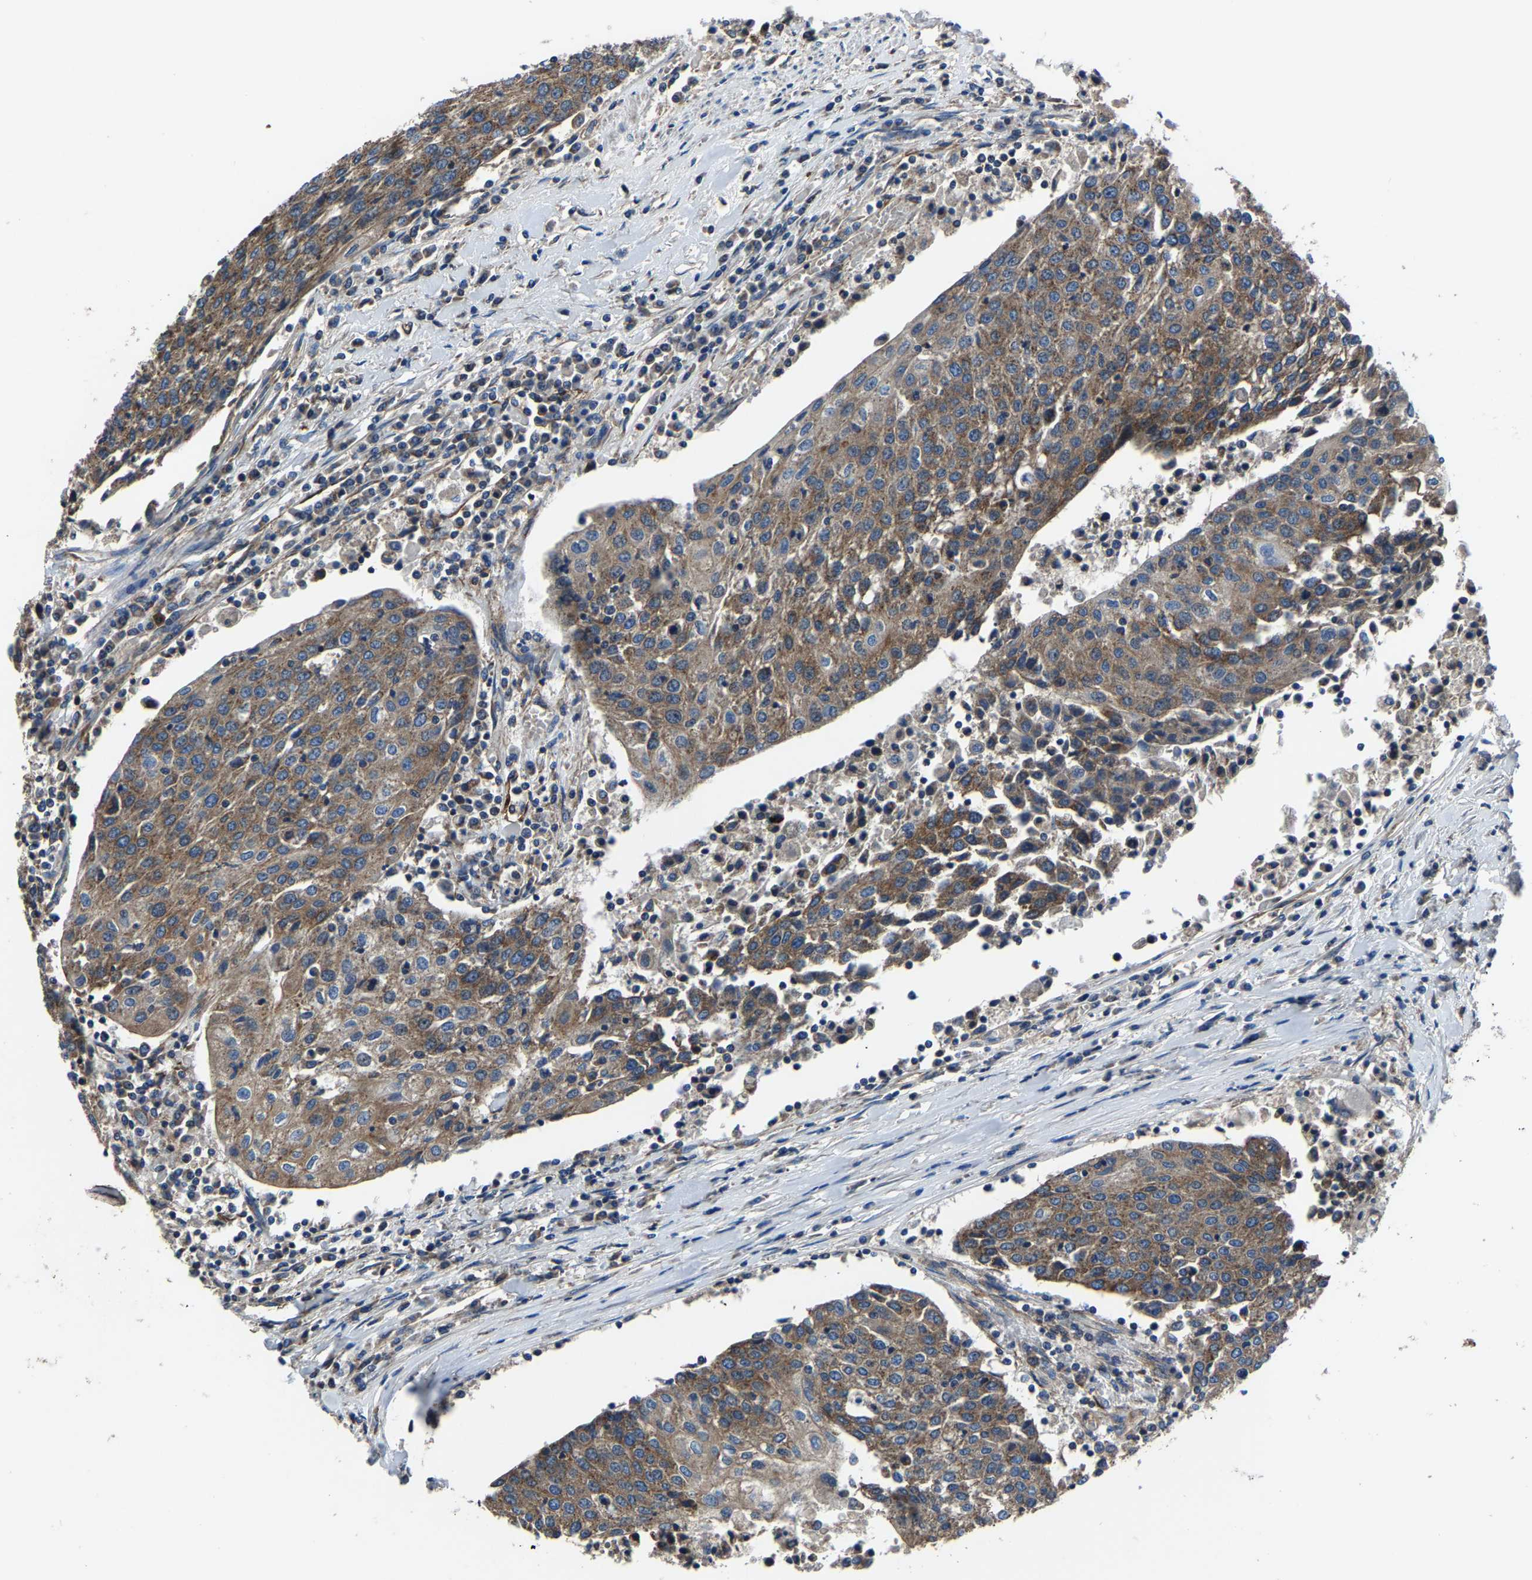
{"staining": {"intensity": "moderate", "quantity": ">75%", "location": "cytoplasmic/membranous"}, "tissue": "urothelial cancer", "cell_type": "Tumor cells", "image_type": "cancer", "snomed": [{"axis": "morphology", "description": "Urothelial carcinoma, High grade"}, {"axis": "topography", "description": "Urinary bladder"}], "caption": "Human urothelial cancer stained with a protein marker demonstrates moderate staining in tumor cells.", "gene": "KIAA1958", "patient": {"sex": "female", "age": 85}}